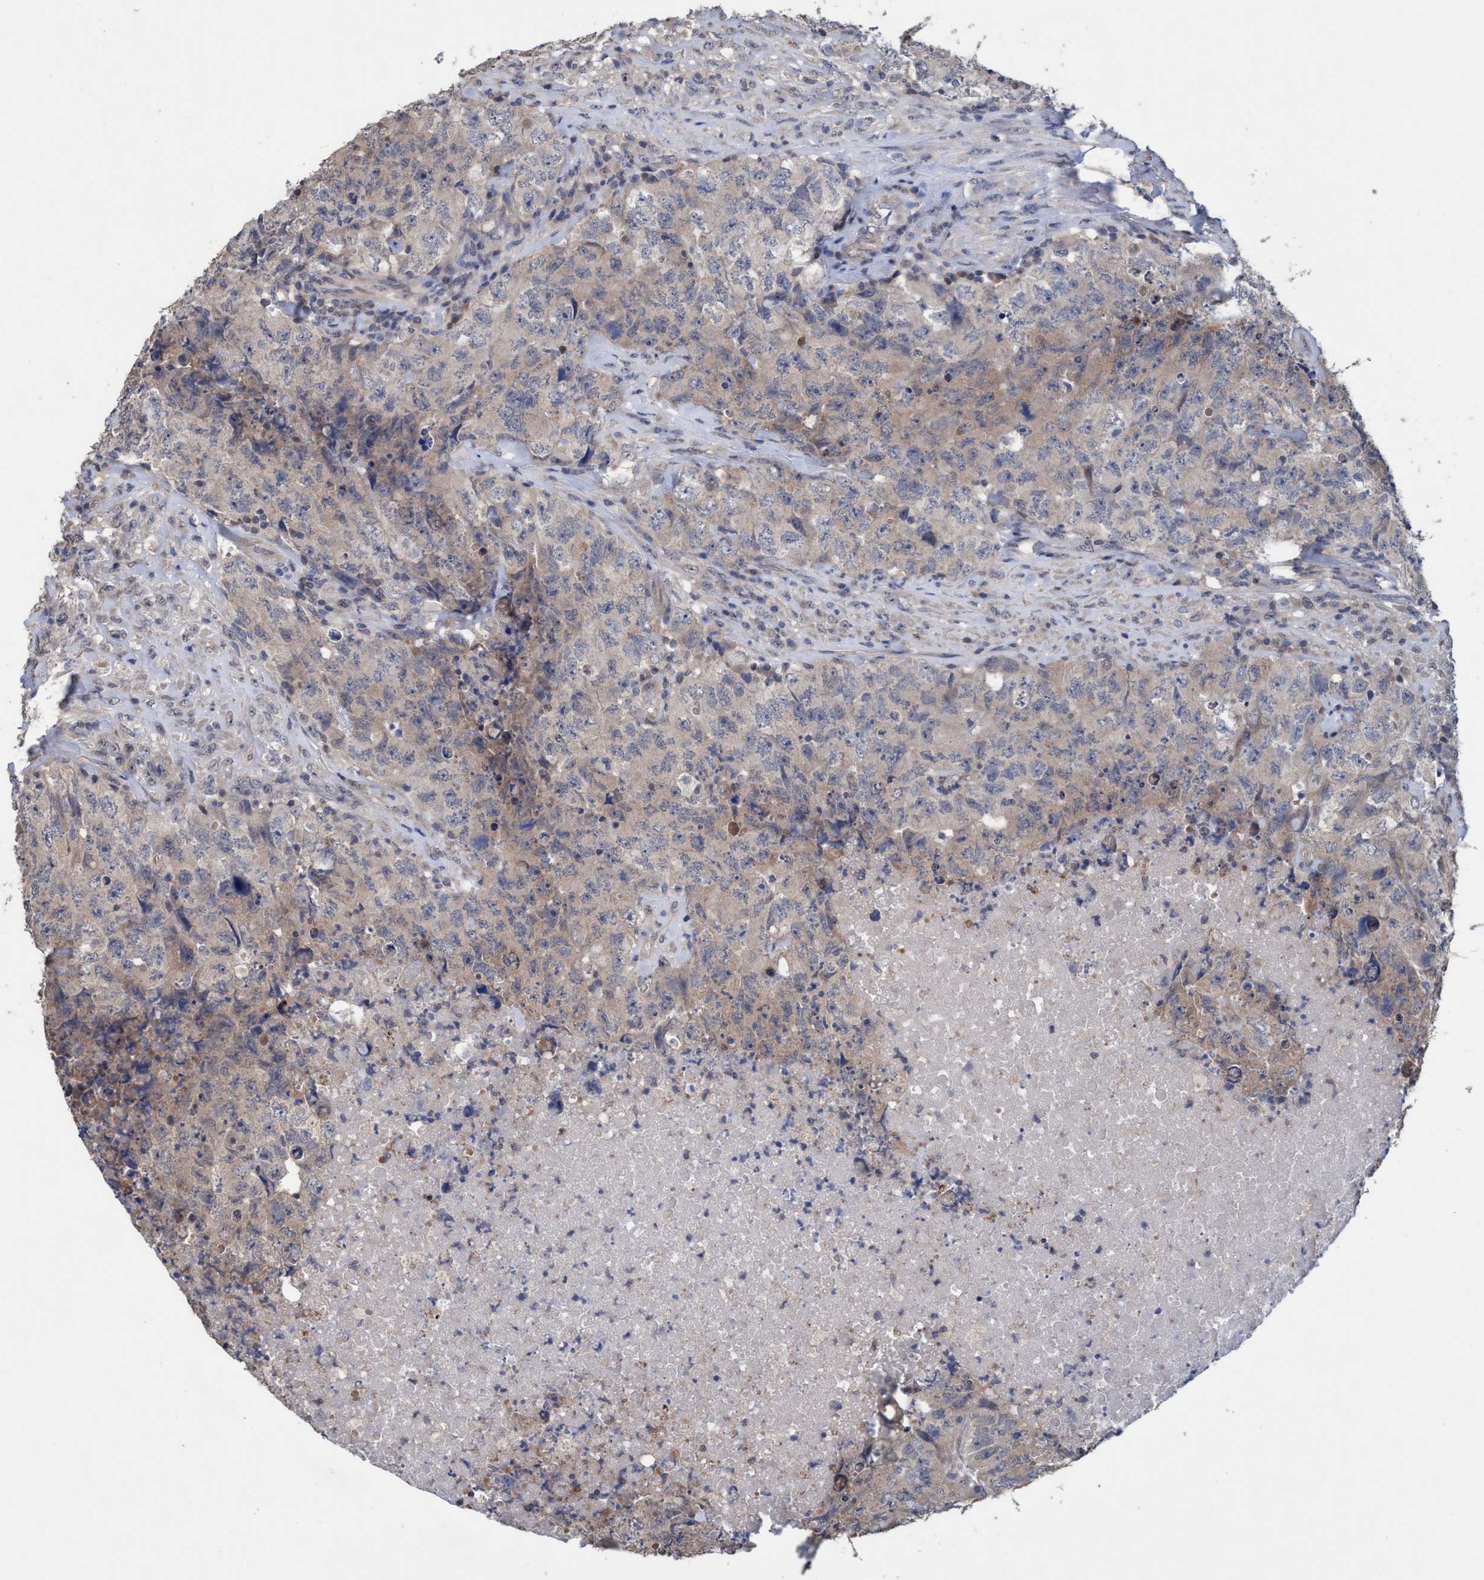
{"staining": {"intensity": "weak", "quantity": "<25%", "location": "cytoplasmic/membranous"}, "tissue": "testis cancer", "cell_type": "Tumor cells", "image_type": "cancer", "snomed": [{"axis": "morphology", "description": "Carcinoma, Embryonal, NOS"}, {"axis": "topography", "description": "Testis"}], "caption": "A histopathology image of embryonal carcinoma (testis) stained for a protein displays no brown staining in tumor cells.", "gene": "GLOD4", "patient": {"sex": "male", "age": 32}}